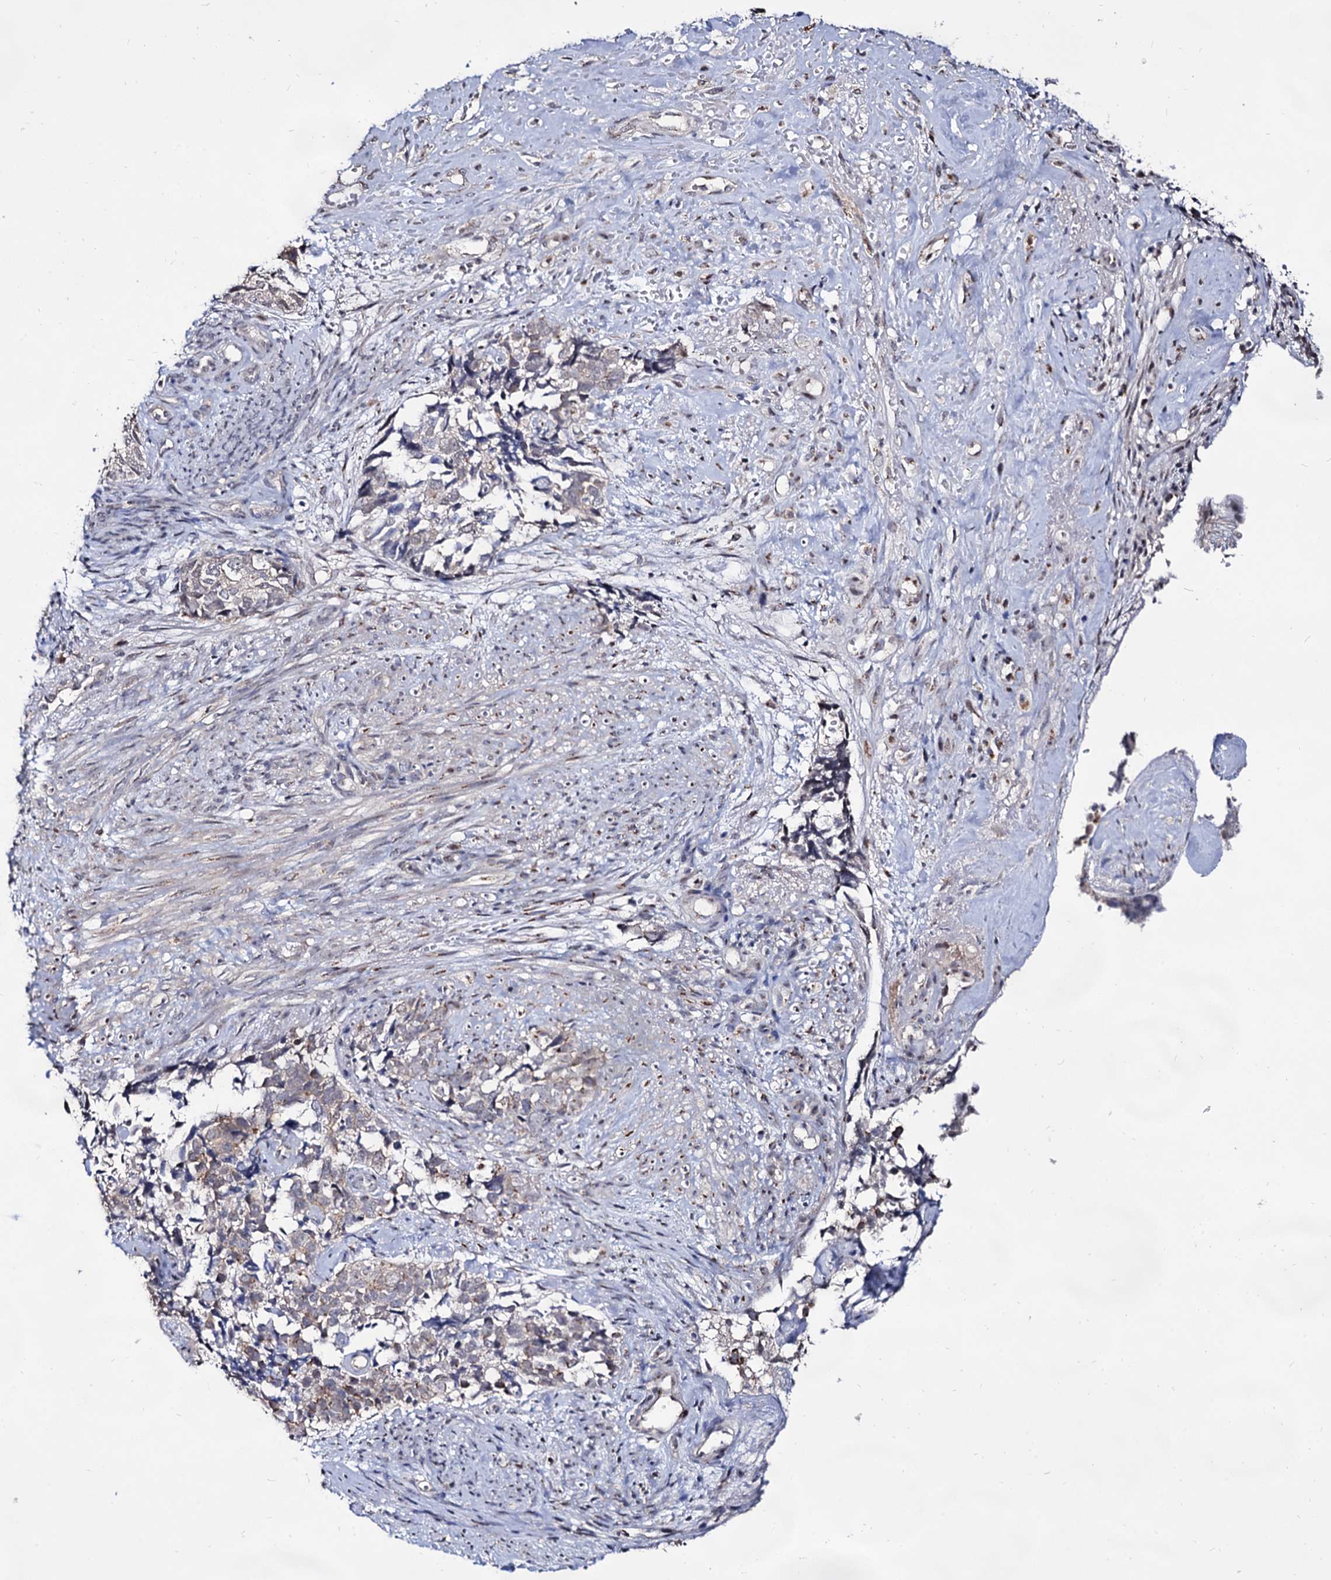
{"staining": {"intensity": "negative", "quantity": "none", "location": "none"}, "tissue": "cervical cancer", "cell_type": "Tumor cells", "image_type": "cancer", "snomed": [{"axis": "morphology", "description": "Squamous cell carcinoma, NOS"}, {"axis": "topography", "description": "Cervix"}], "caption": "High magnification brightfield microscopy of squamous cell carcinoma (cervical) stained with DAB (brown) and counterstained with hematoxylin (blue): tumor cells show no significant expression. (Immunohistochemistry (ihc), brightfield microscopy, high magnification).", "gene": "ARFIP2", "patient": {"sex": "female", "age": 63}}